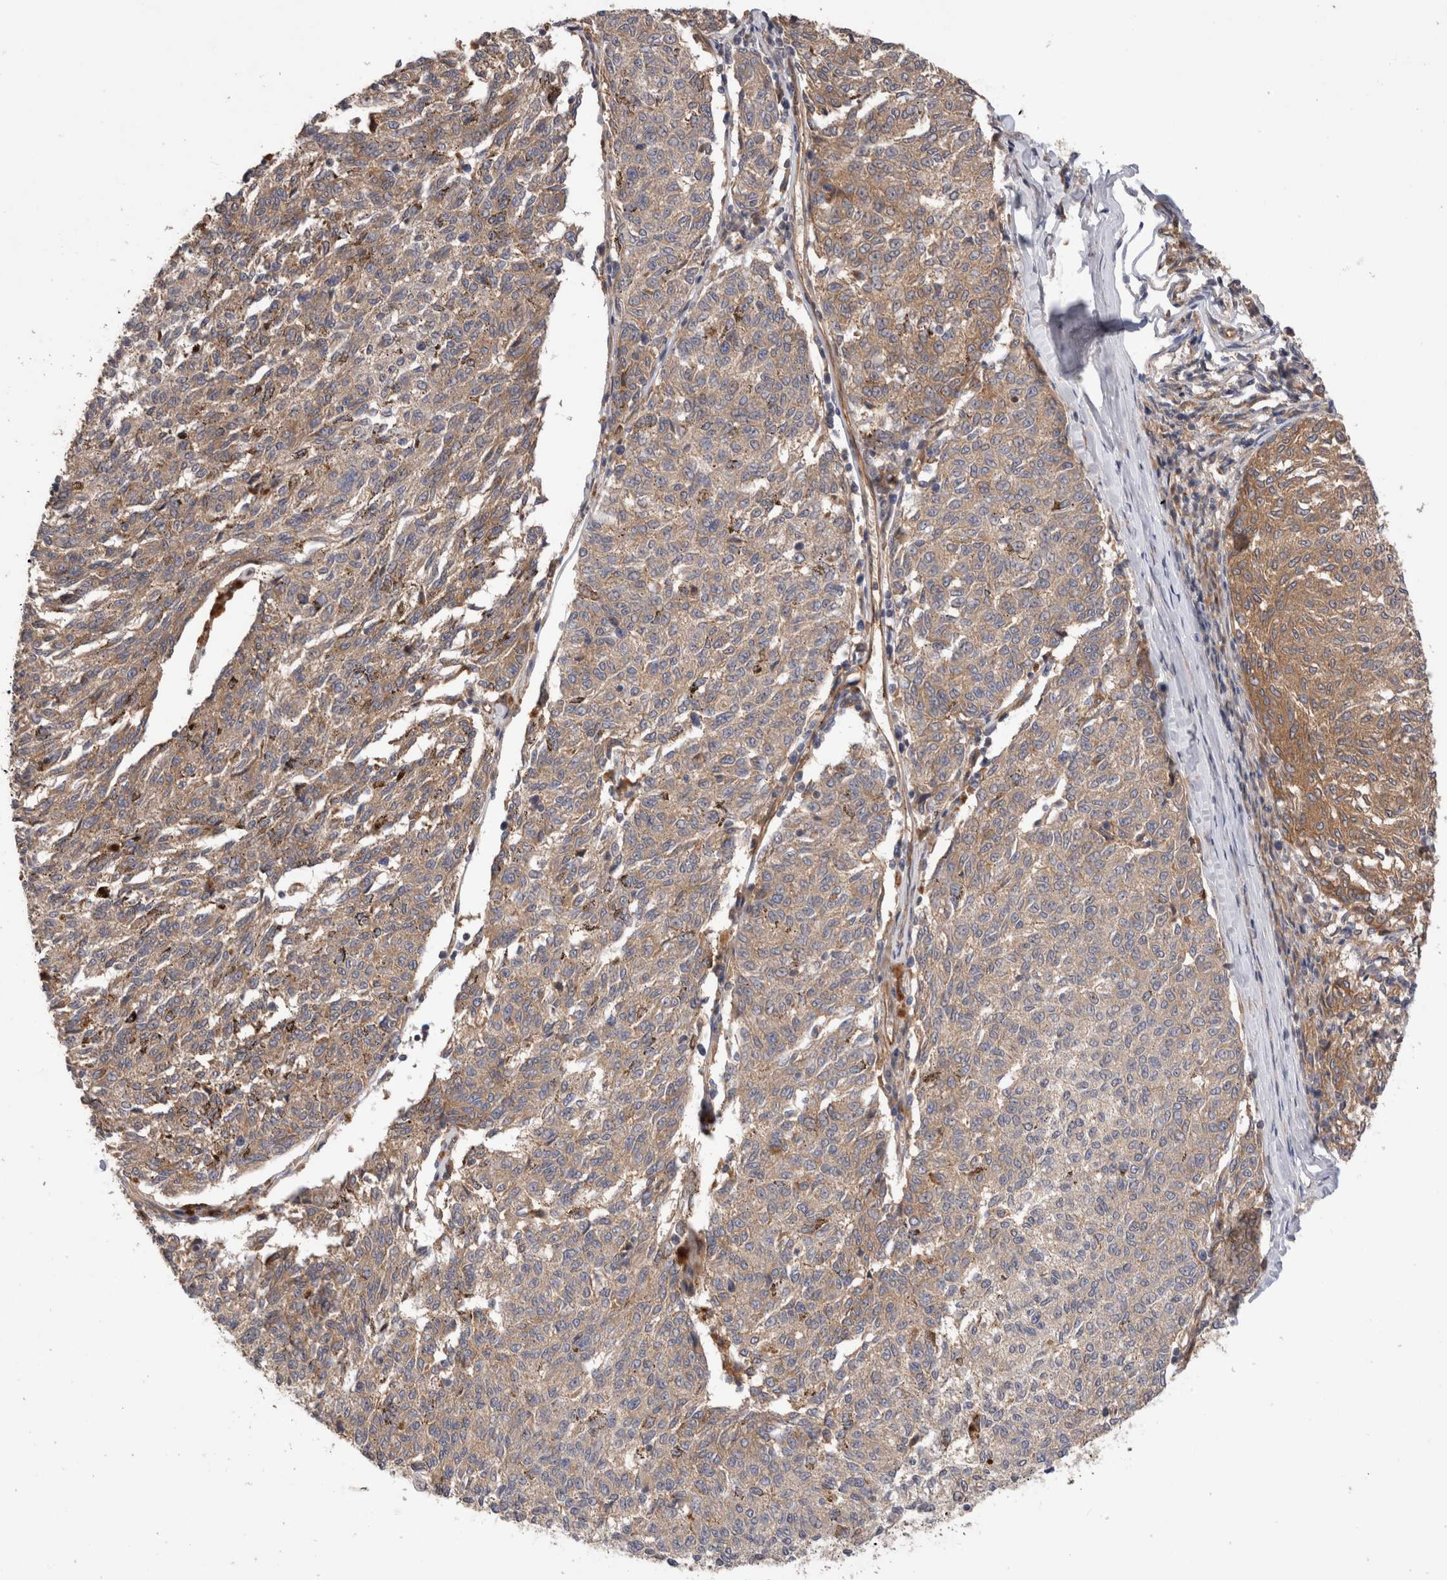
{"staining": {"intensity": "moderate", "quantity": ">75%", "location": "cytoplasmic/membranous"}, "tissue": "melanoma", "cell_type": "Tumor cells", "image_type": "cancer", "snomed": [{"axis": "morphology", "description": "Malignant melanoma, NOS"}, {"axis": "topography", "description": "Skin"}], "caption": "Protein expression analysis of melanoma reveals moderate cytoplasmic/membranous expression in about >75% of tumor cells.", "gene": "BNIP2", "patient": {"sex": "female", "age": 72}}